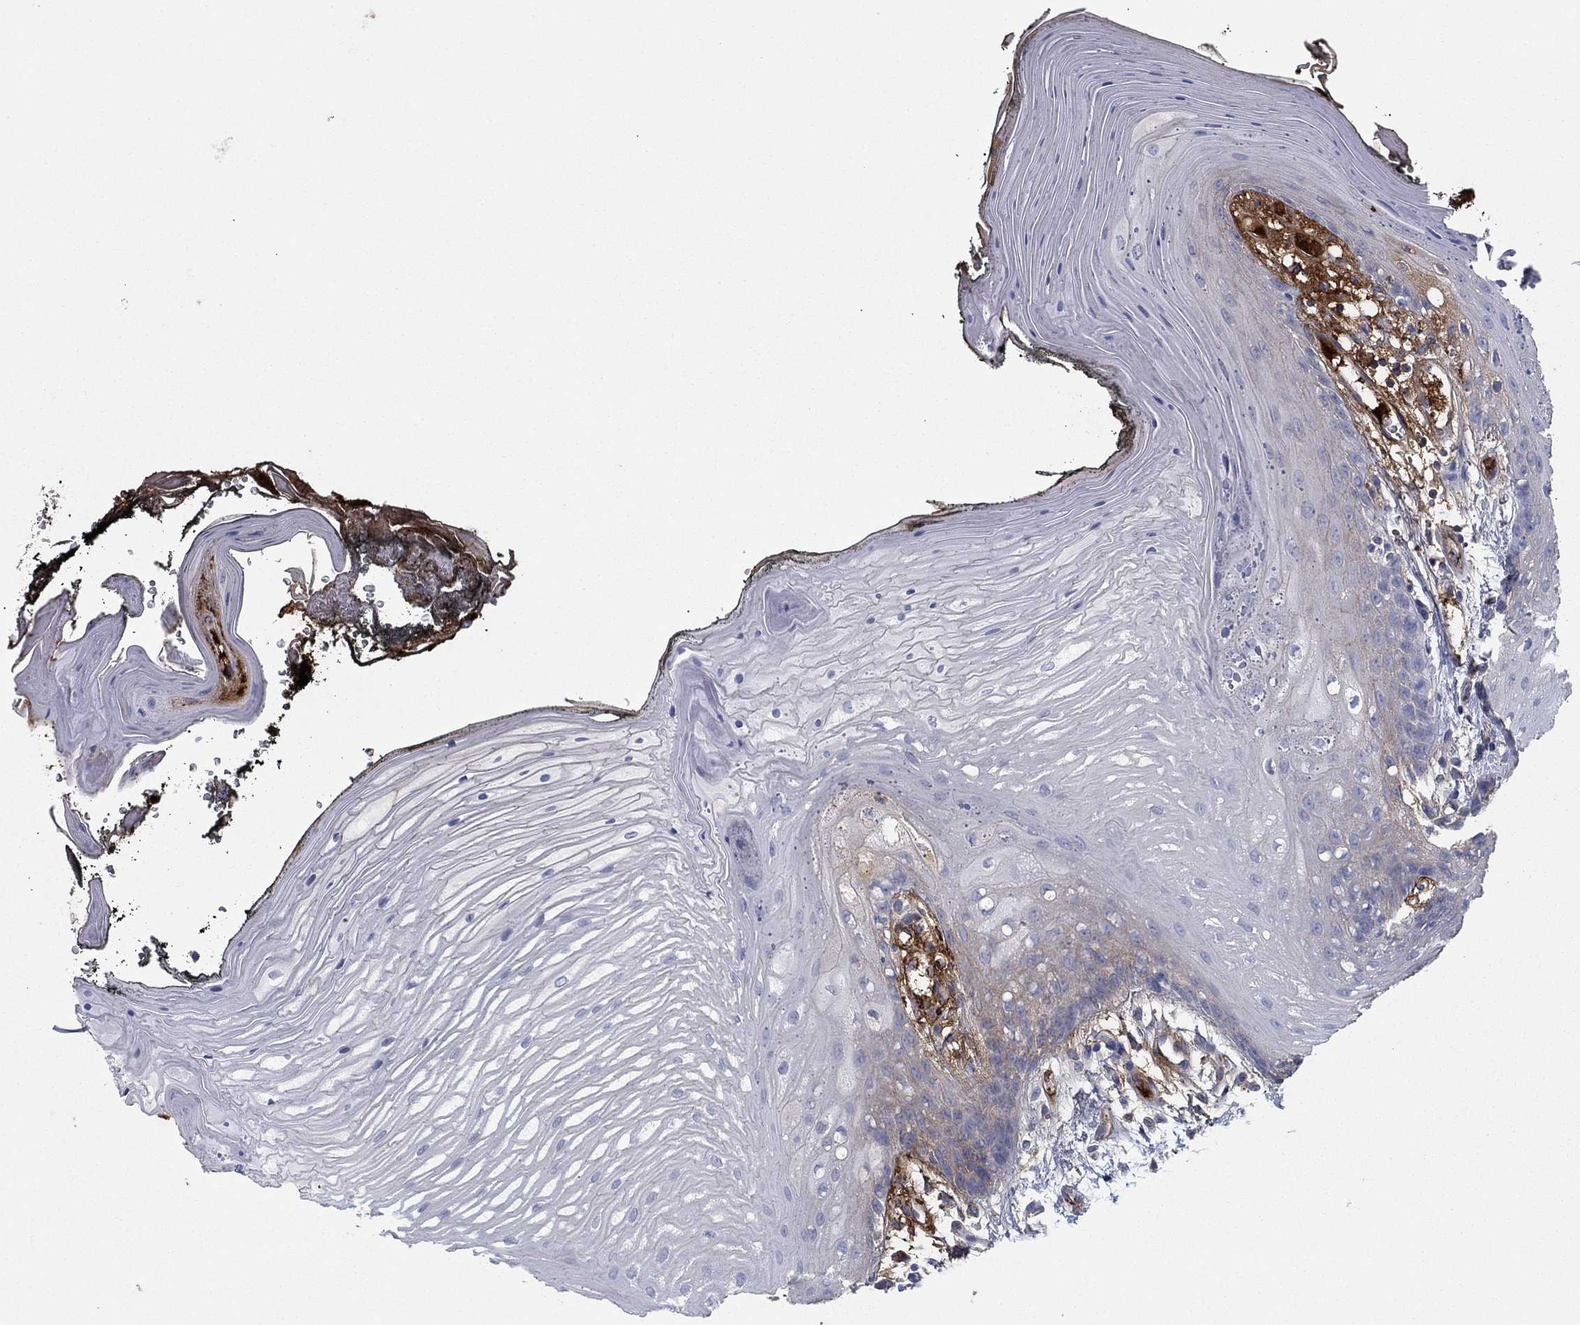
{"staining": {"intensity": "moderate", "quantity": "<25%", "location": "cytoplasmic/membranous"}, "tissue": "oral mucosa", "cell_type": "Squamous epithelial cells", "image_type": "normal", "snomed": [{"axis": "morphology", "description": "Normal tissue, NOS"}, {"axis": "morphology", "description": "Squamous cell carcinoma, NOS"}, {"axis": "topography", "description": "Oral tissue"}, {"axis": "topography", "description": "Head-Neck"}], "caption": "This image reveals IHC staining of unremarkable human oral mucosa, with low moderate cytoplasmic/membranous positivity in approximately <25% of squamous epithelial cells.", "gene": "APOC3", "patient": {"sex": "male", "age": 65}}